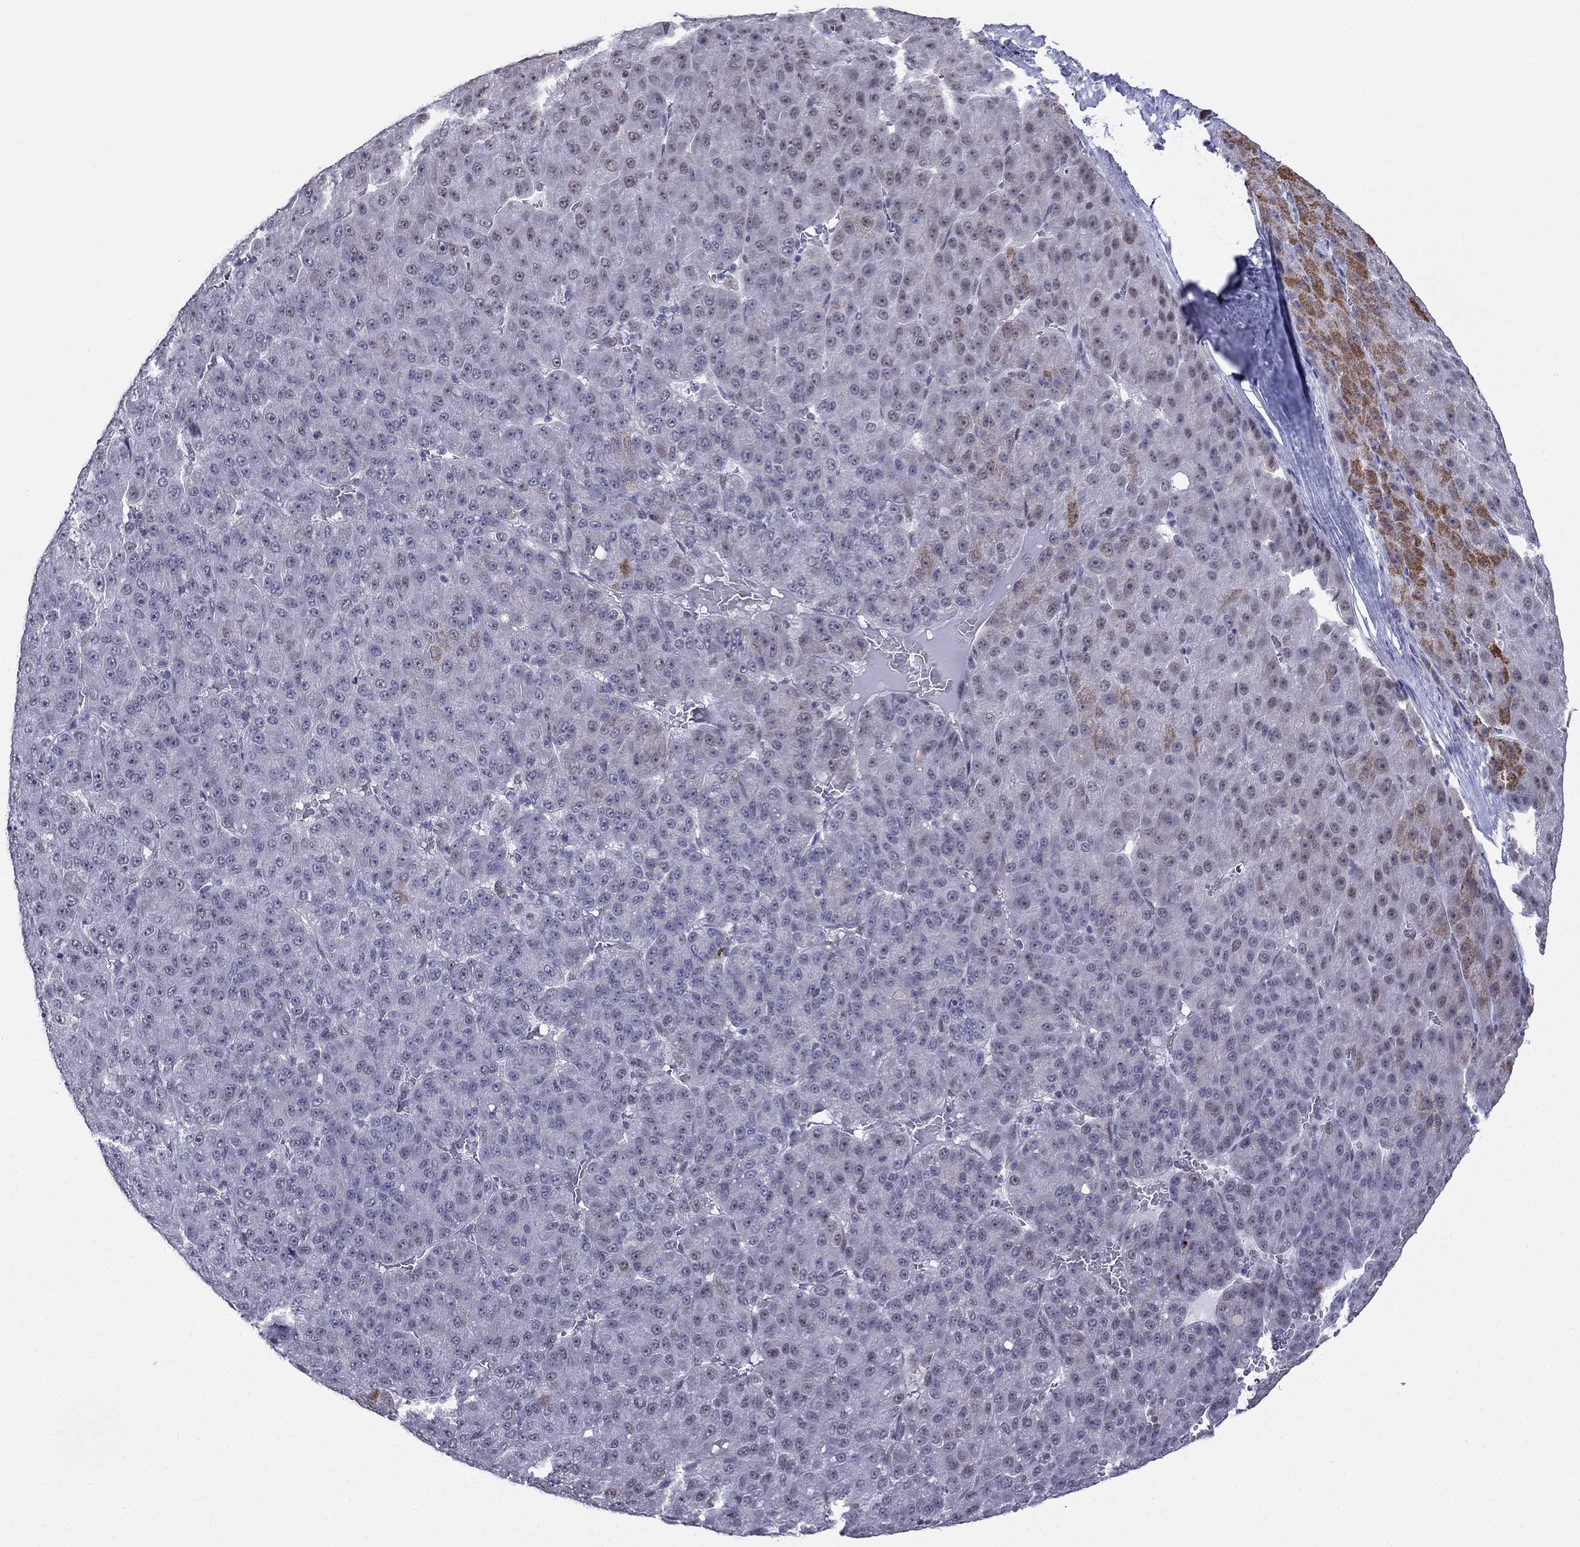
{"staining": {"intensity": "negative", "quantity": "none", "location": "none"}, "tissue": "liver cancer", "cell_type": "Tumor cells", "image_type": "cancer", "snomed": [{"axis": "morphology", "description": "Carcinoma, Hepatocellular, NOS"}, {"axis": "topography", "description": "Liver"}], "caption": "A high-resolution image shows IHC staining of liver hepatocellular carcinoma, which displays no significant positivity in tumor cells. (DAB (3,3'-diaminobenzidine) IHC with hematoxylin counter stain).", "gene": "PPM1G", "patient": {"sex": "male", "age": 67}}